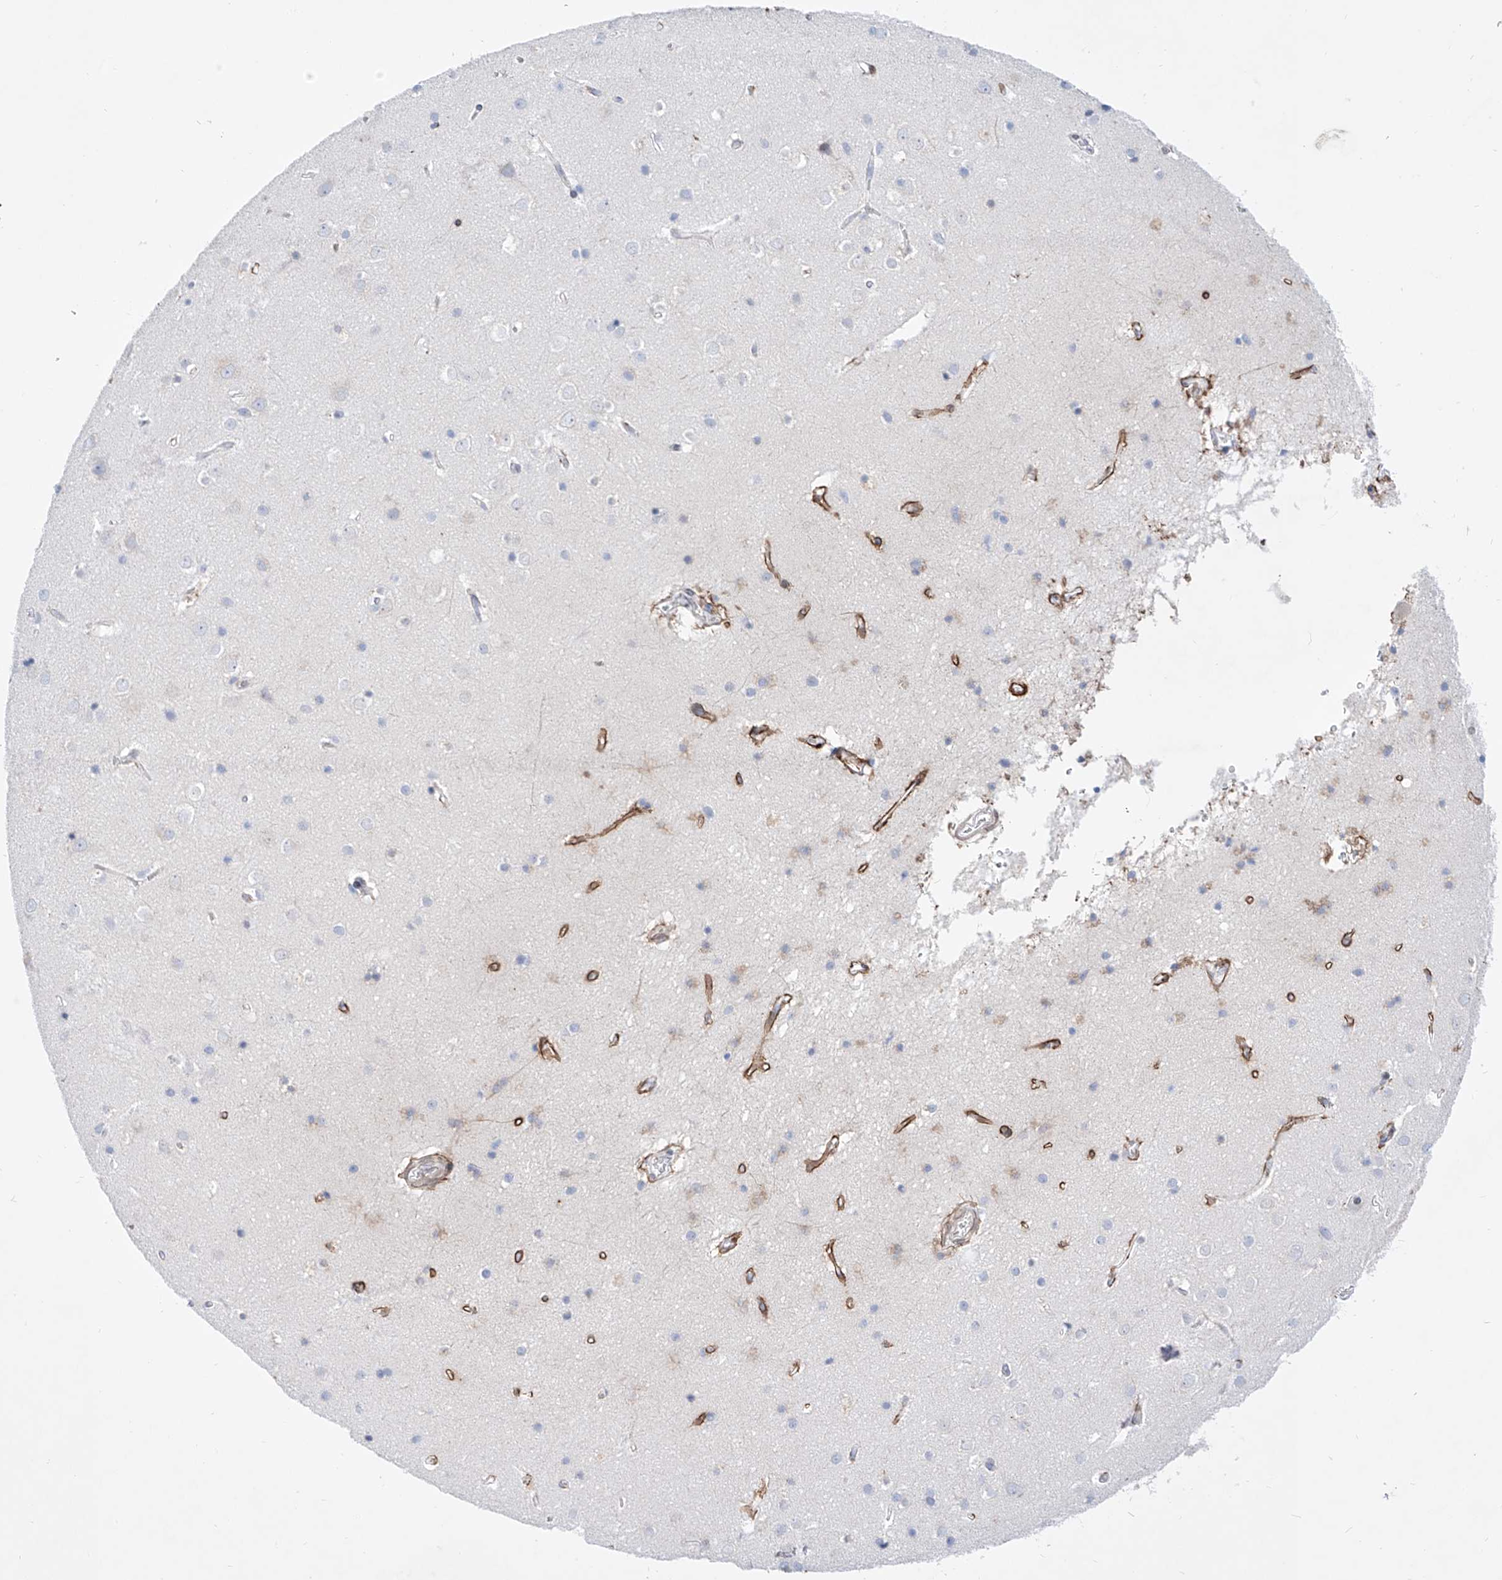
{"staining": {"intensity": "negative", "quantity": "none", "location": "none"}, "tissue": "cerebral cortex", "cell_type": "Endothelial cells", "image_type": "normal", "snomed": [{"axis": "morphology", "description": "Normal tissue, NOS"}, {"axis": "topography", "description": "Cerebral cortex"}], "caption": "A photomicrograph of cerebral cortex stained for a protein reveals no brown staining in endothelial cells. (DAB IHC with hematoxylin counter stain).", "gene": "LCLAT1", "patient": {"sex": "male", "age": 54}}